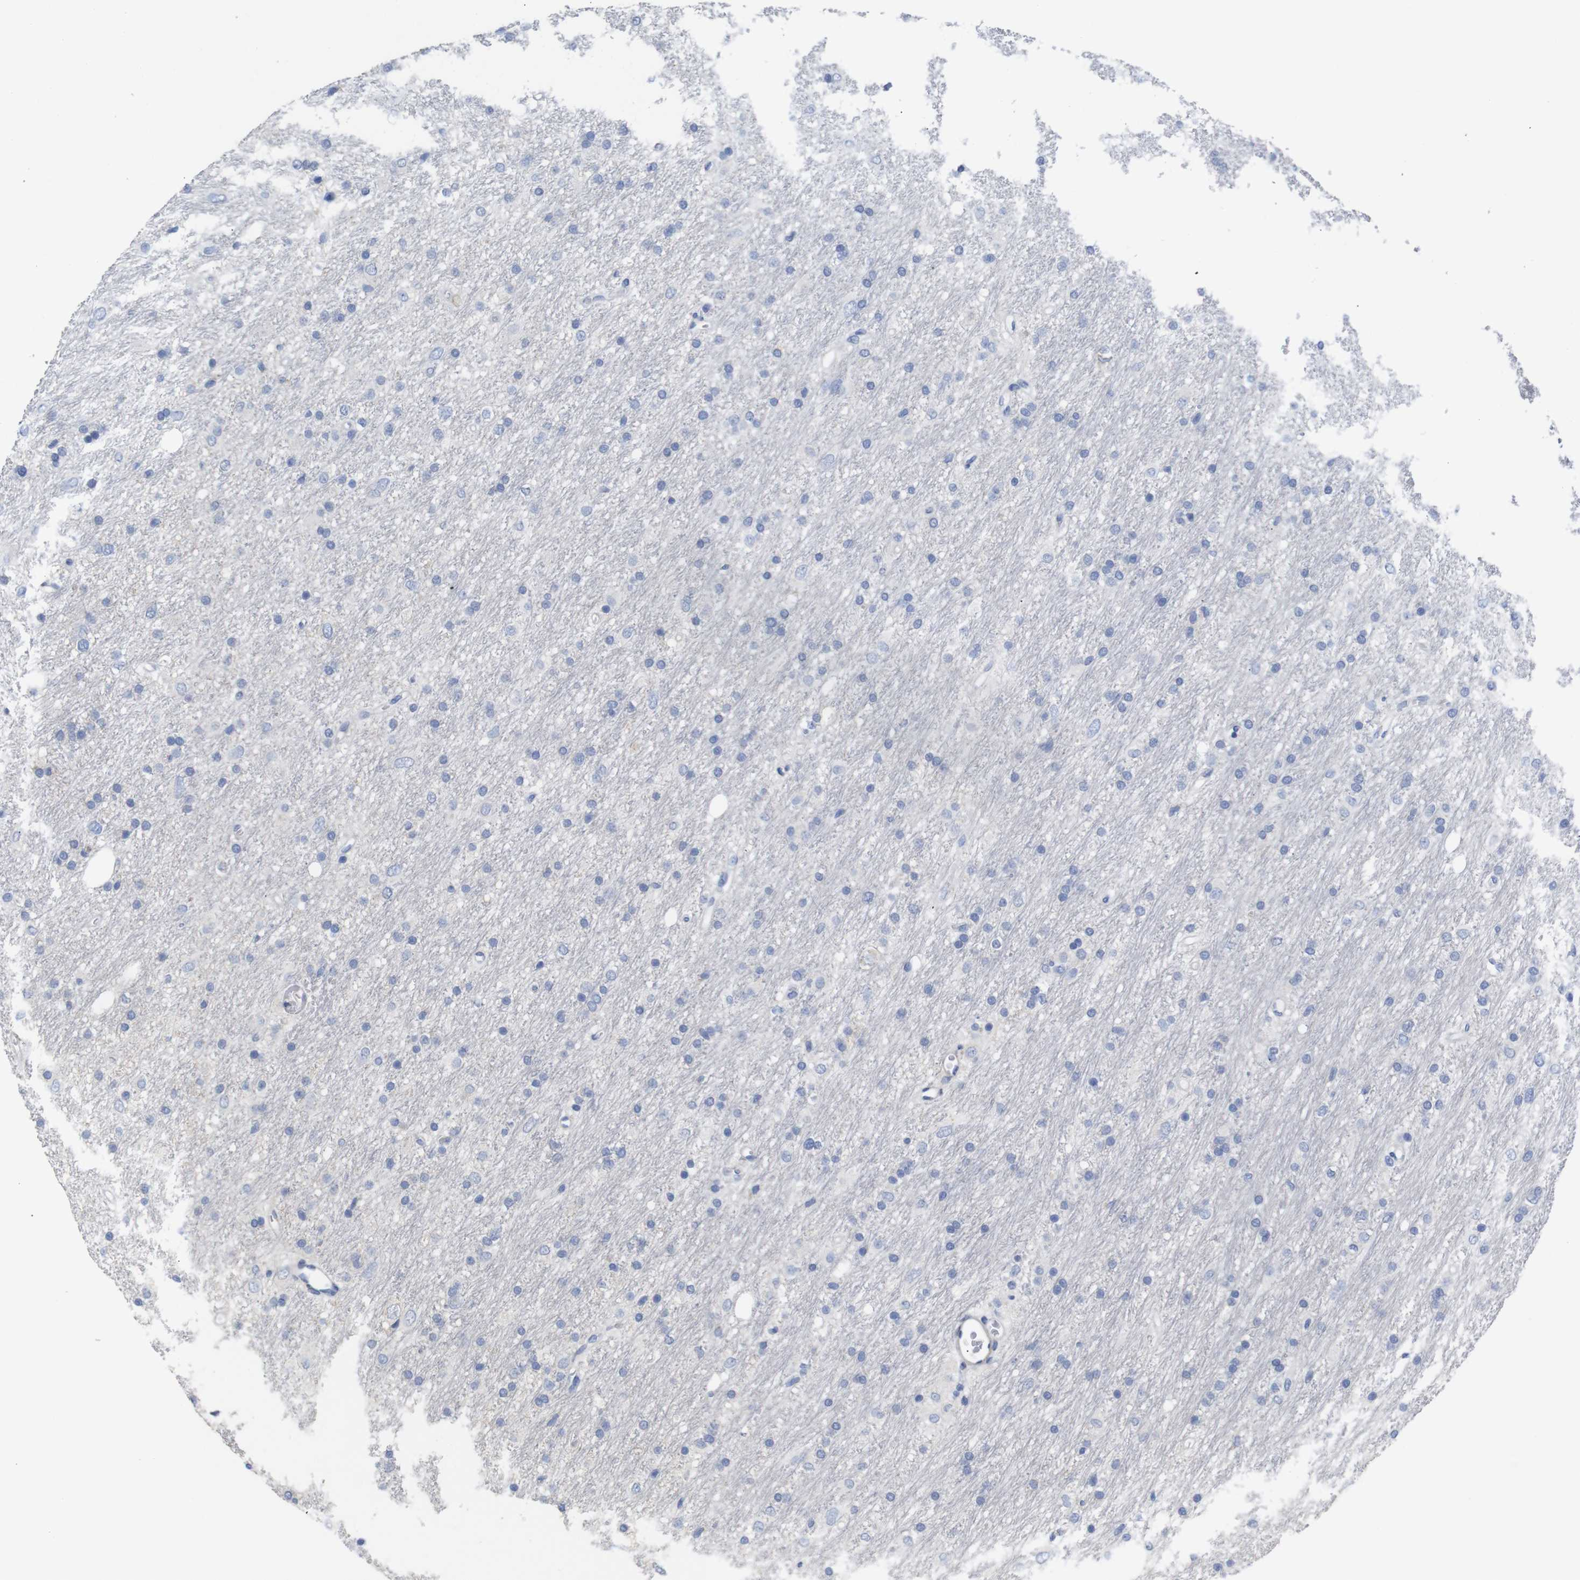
{"staining": {"intensity": "negative", "quantity": "none", "location": "none"}, "tissue": "glioma", "cell_type": "Tumor cells", "image_type": "cancer", "snomed": [{"axis": "morphology", "description": "Glioma, malignant, Low grade"}, {"axis": "topography", "description": "Brain"}], "caption": "Protein analysis of glioma demonstrates no significant staining in tumor cells. (DAB (3,3'-diaminobenzidine) immunohistochemistry (IHC) with hematoxylin counter stain).", "gene": "TCEAL9", "patient": {"sex": "male", "age": 77}}